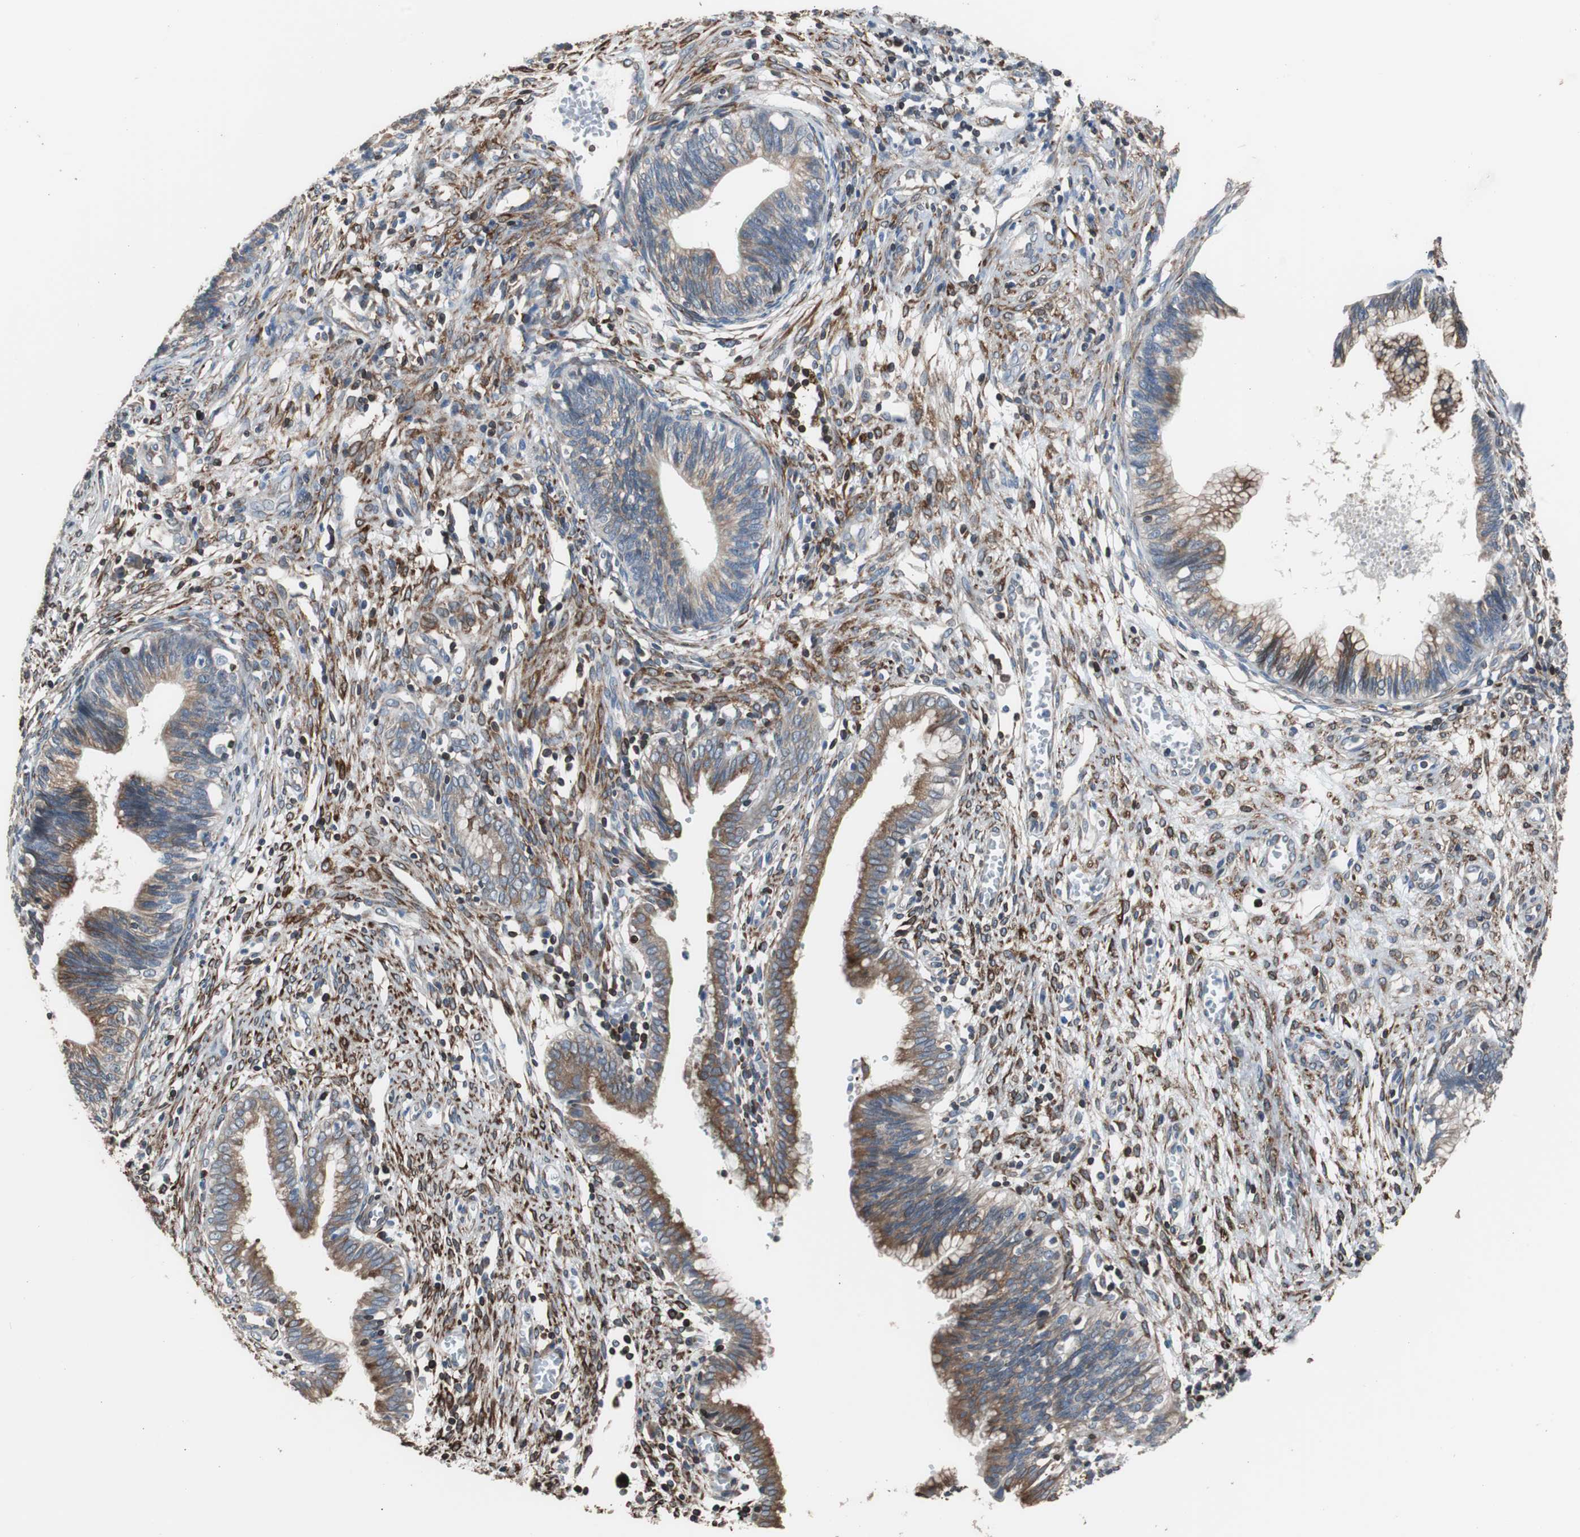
{"staining": {"intensity": "strong", "quantity": ">75%", "location": "cytoplasmic/membranous"}, "tissue": "cervical cancer", "cell_type": "Tumor cells", "image_type": "cancer", "snomed": [{"axis": "morphology", "description": "Adenocarcinoma, NOS"}, {"axis": "topography", "description": "Cervix"}], "caption": "Immunohistochemistry photomicrograph of adenocarcinoma (cervical) stained for a protein (brown), which shows high levels of strong cytoplasmic/membranous expression in about >75% of tumor cells.", "gene": "PBXIP1", "patient": {"sex": "female", "age": 44}}